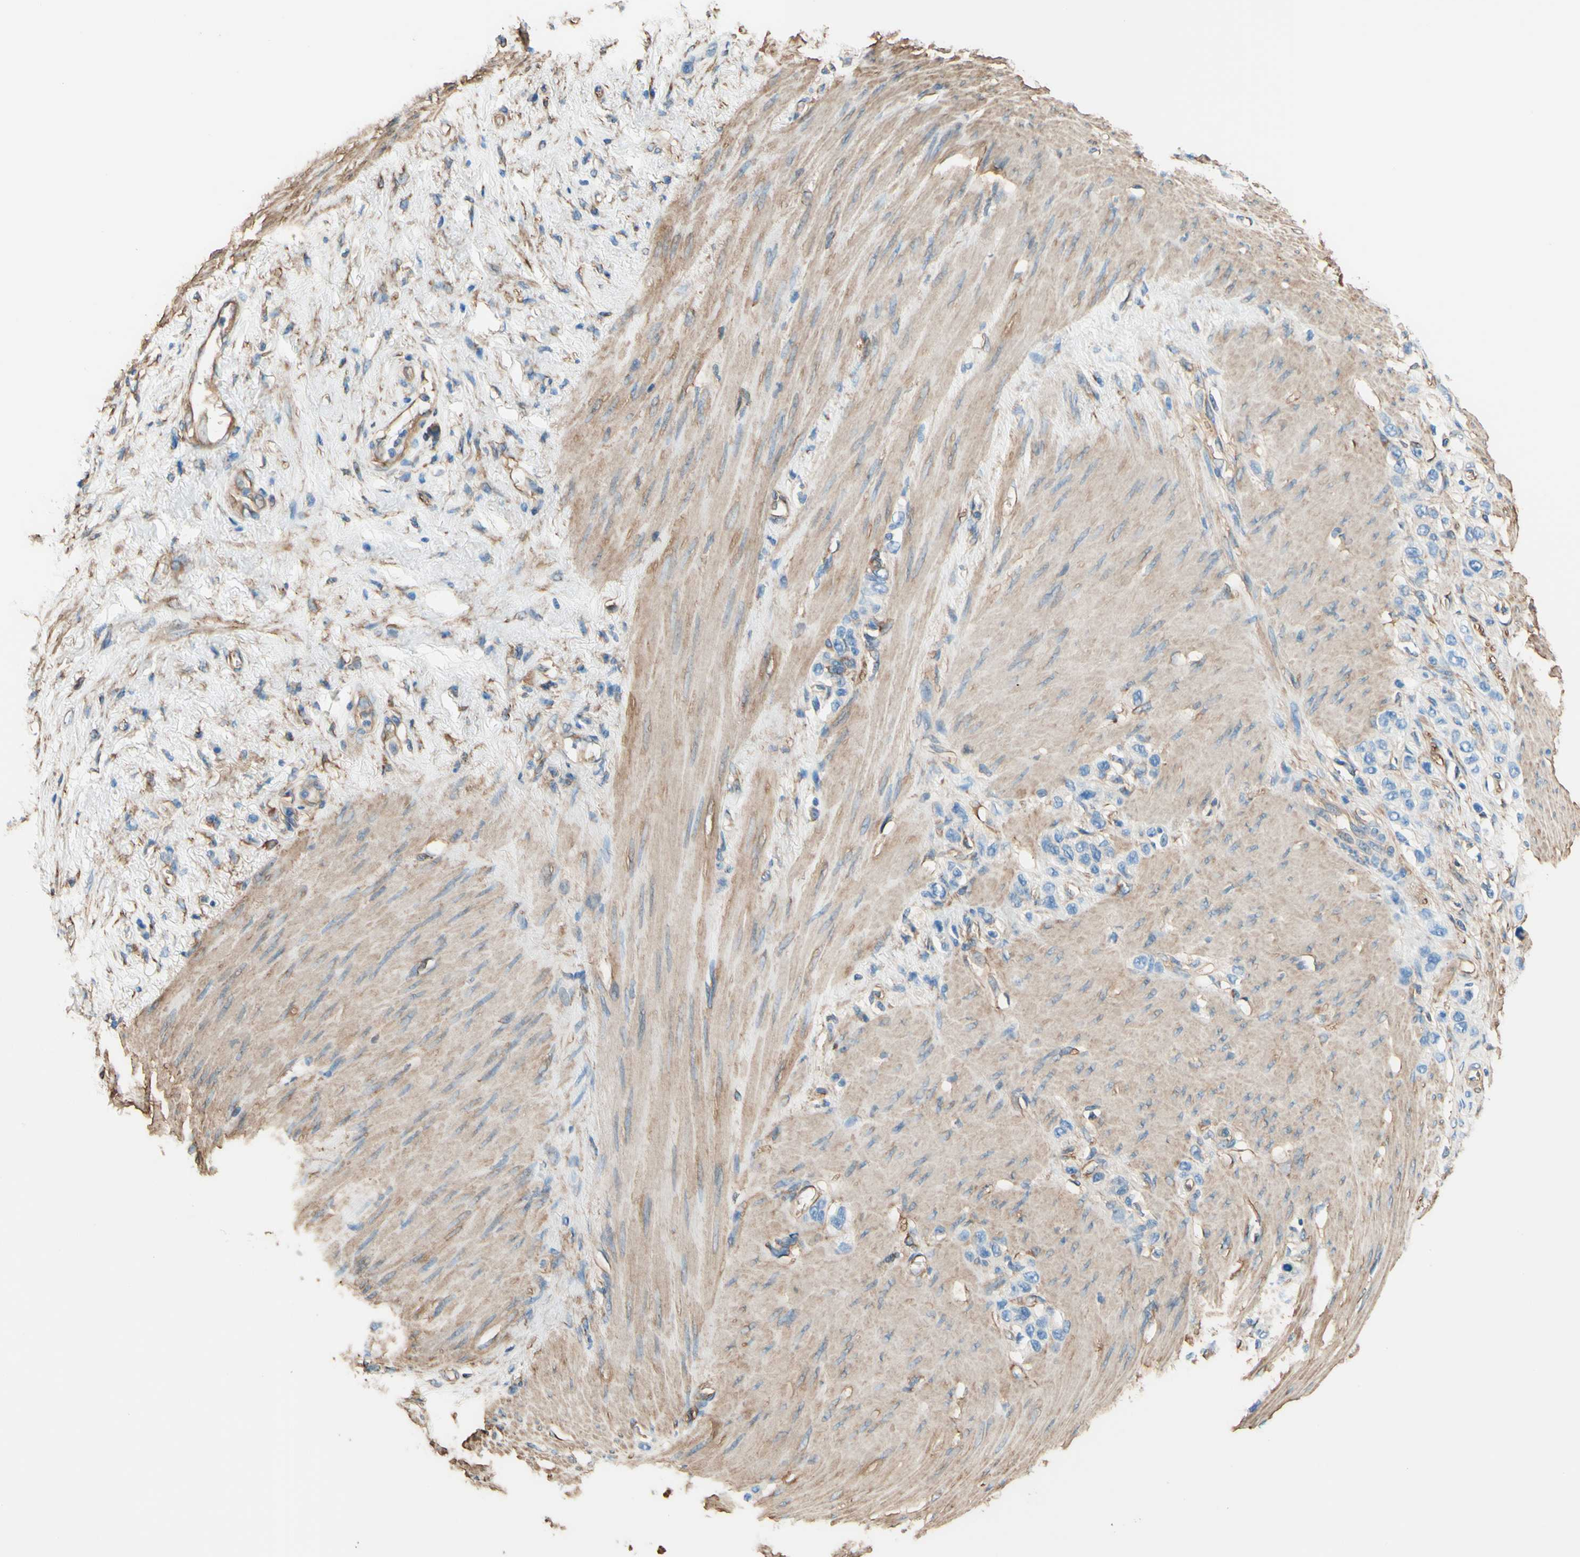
{"staining": {"intensity": "negative", "quantity": "none", "location": "none"}, "tissue": "stomach cancer", "cell_type": "Tumor cells", "image_type": "cancer", "snomed": [{"axis": "morphology", "description": "Adenocarcinoma, NOS"}, {"axis": "morphology", "description": "Adenocarcinoma, High grade"}, {"axis": "topography", "description": "Stomach, upper"}, {"axis": "topography", "description": "Stomach, lower"}], "caption": "This is an immunohistochemistry (IHC) micrograph of stomach cancer. There is no positivity in tumor cells.", "gene": "DPYSL3", "patient": {"sex": "female", "age": 65}}